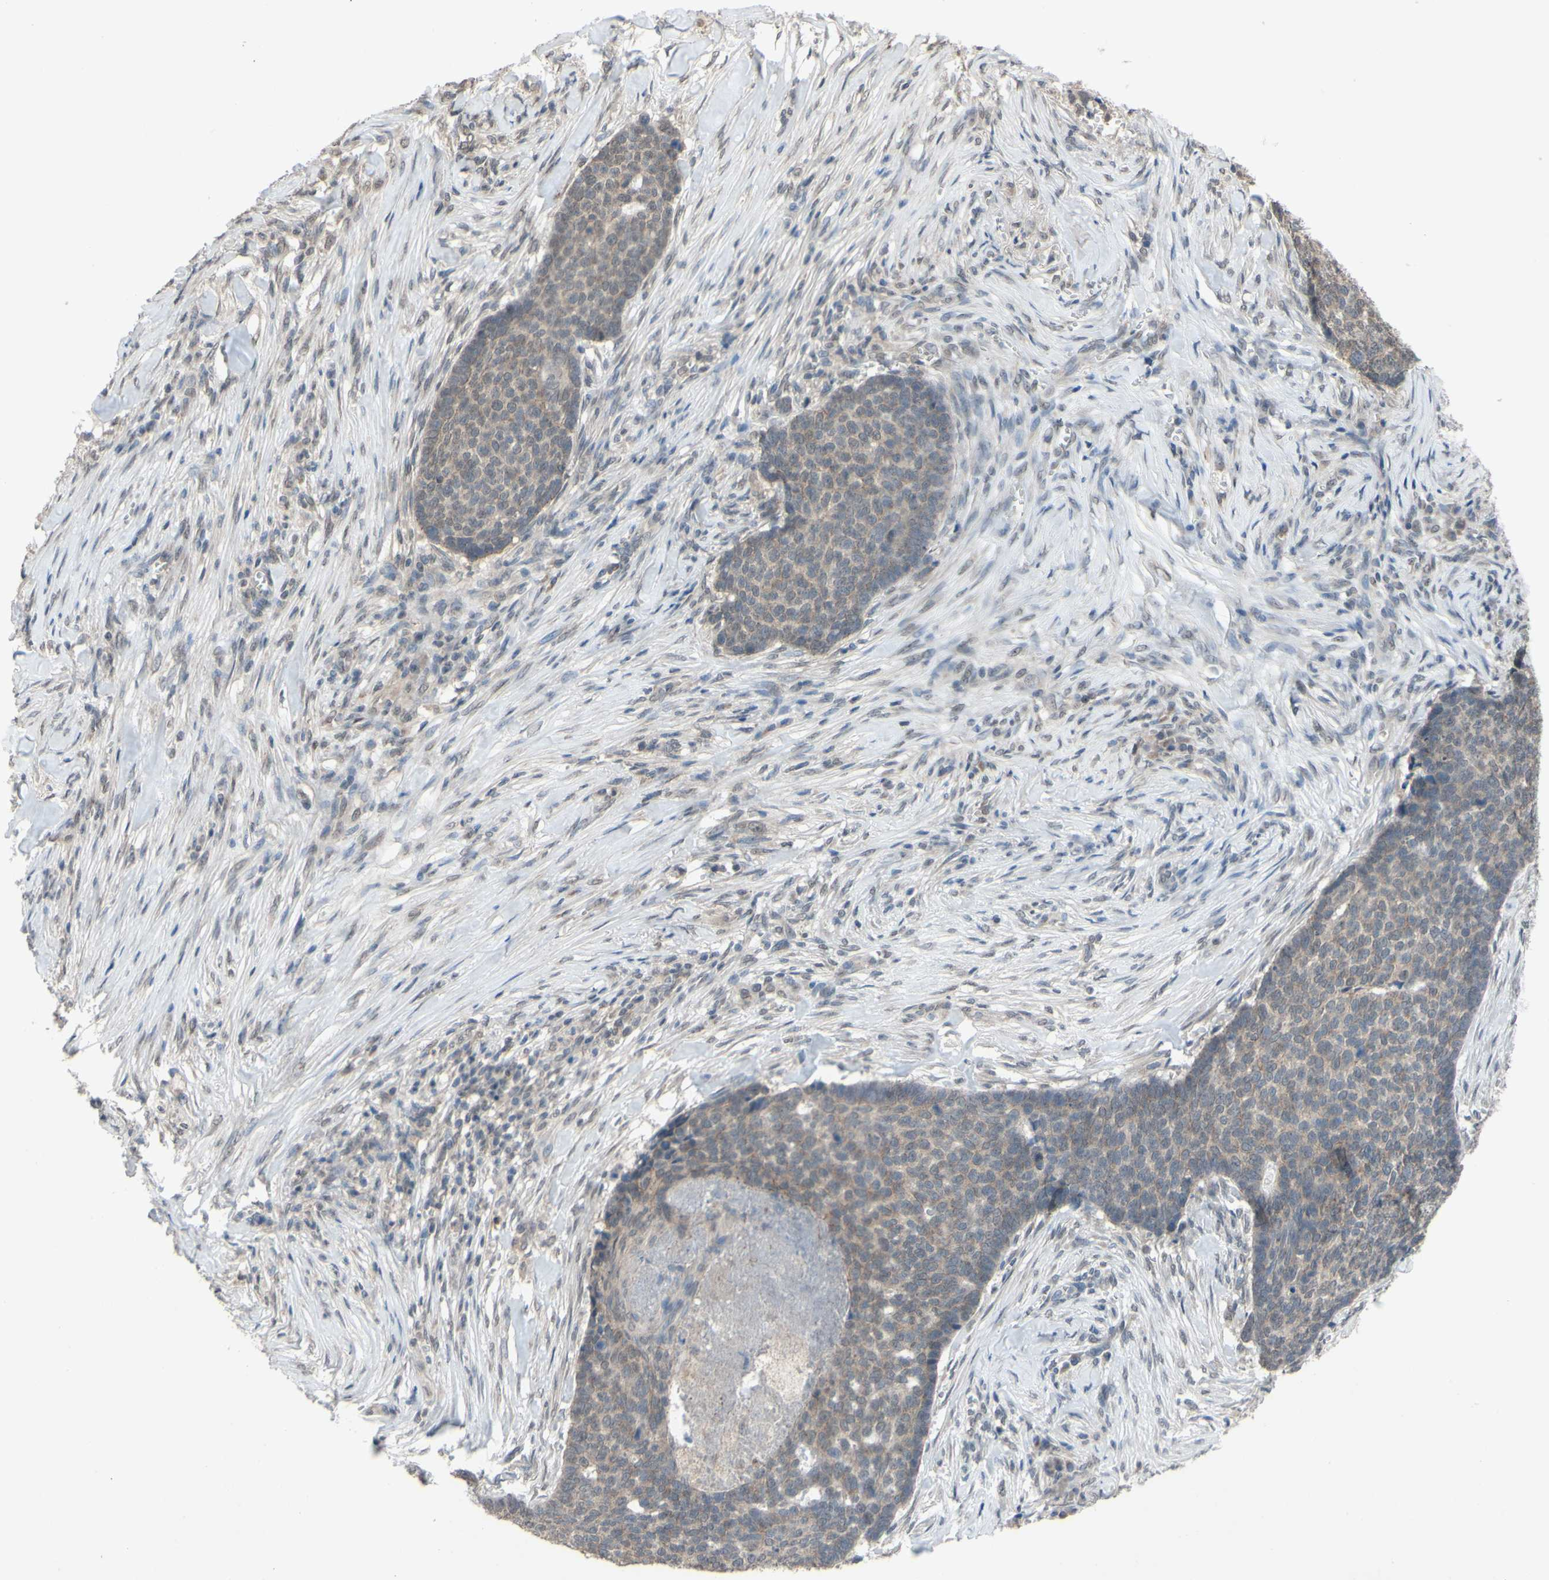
{"staining": {"intensity": "weak", "quantity": "25%-75%", "location": "cytoplasmic/membranous"}, "tissue": "skin cancer", "cell_type": "Tumor cells", "image_type": "cancer", "snomed": [{"axis": "morphology", "description": "Basal cell carcinoma"}, {"axis": "topography", "description": "Skin"}], "caption": "An immunohistochemistry histopathology image of neoplastic tissue is shown. Protein staining in brown labels weak cytoplasmic/membranous positivity in skin basal cell carcinoma within tumor cells.", "gene": "CDCP1", "patient": {"sex": "male", "age": 84}}